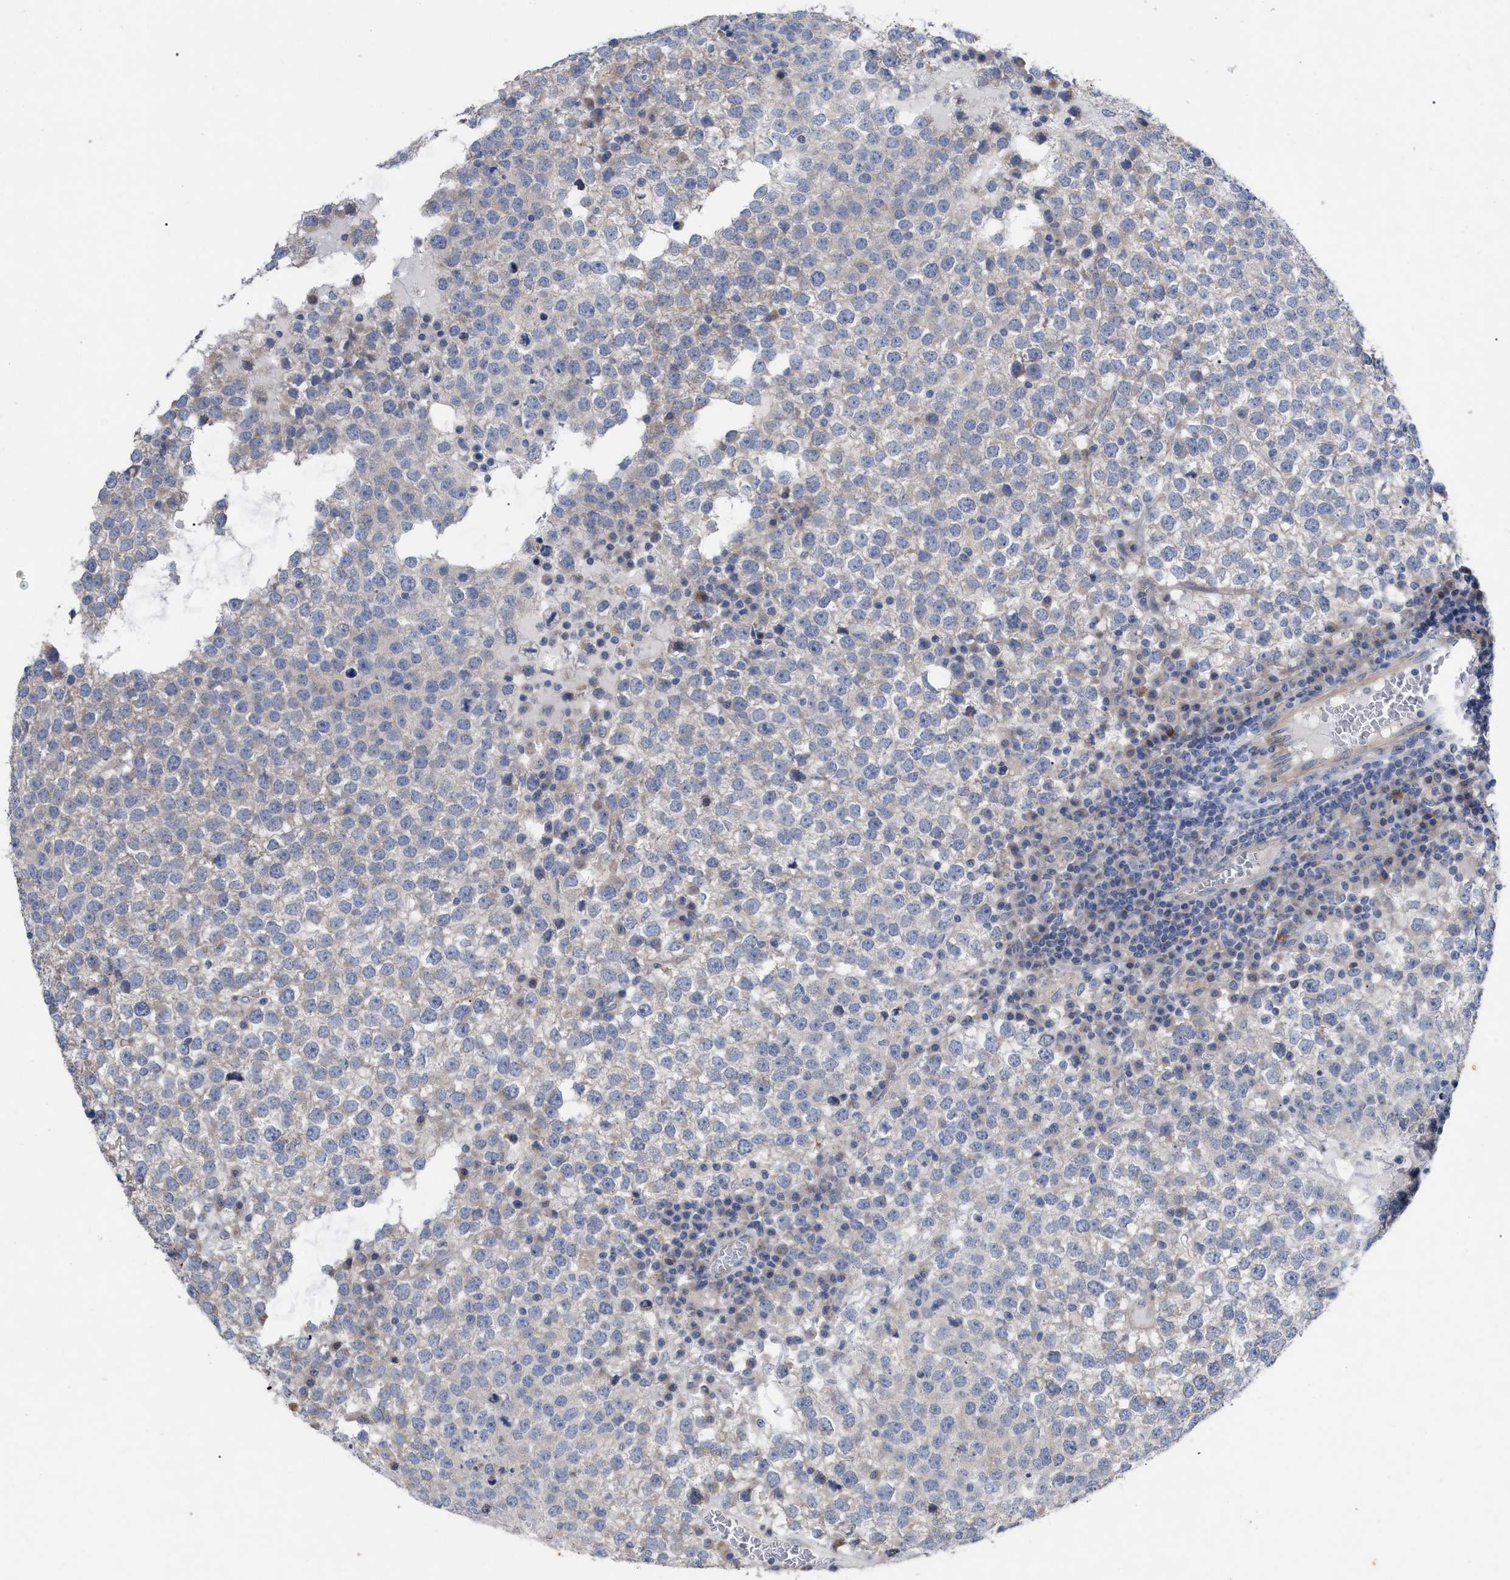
{"staining": {"intensity": "negative", "quantity": "none", "location": "none"}, "tissue": "testis cancer", "cell_type": "Tumor cells", "image_type": "cancer", "snomed": [{"axis": "morphology", "description": "Seminoma, NOS"}, {"axis": "topography", "description": "Testis"}], "caption": "The photomicrograph shows no significant positivity in tumor cells of testis seminoma.", "gene": "VIP", "patient": {"sex": "male", "age": 65}}